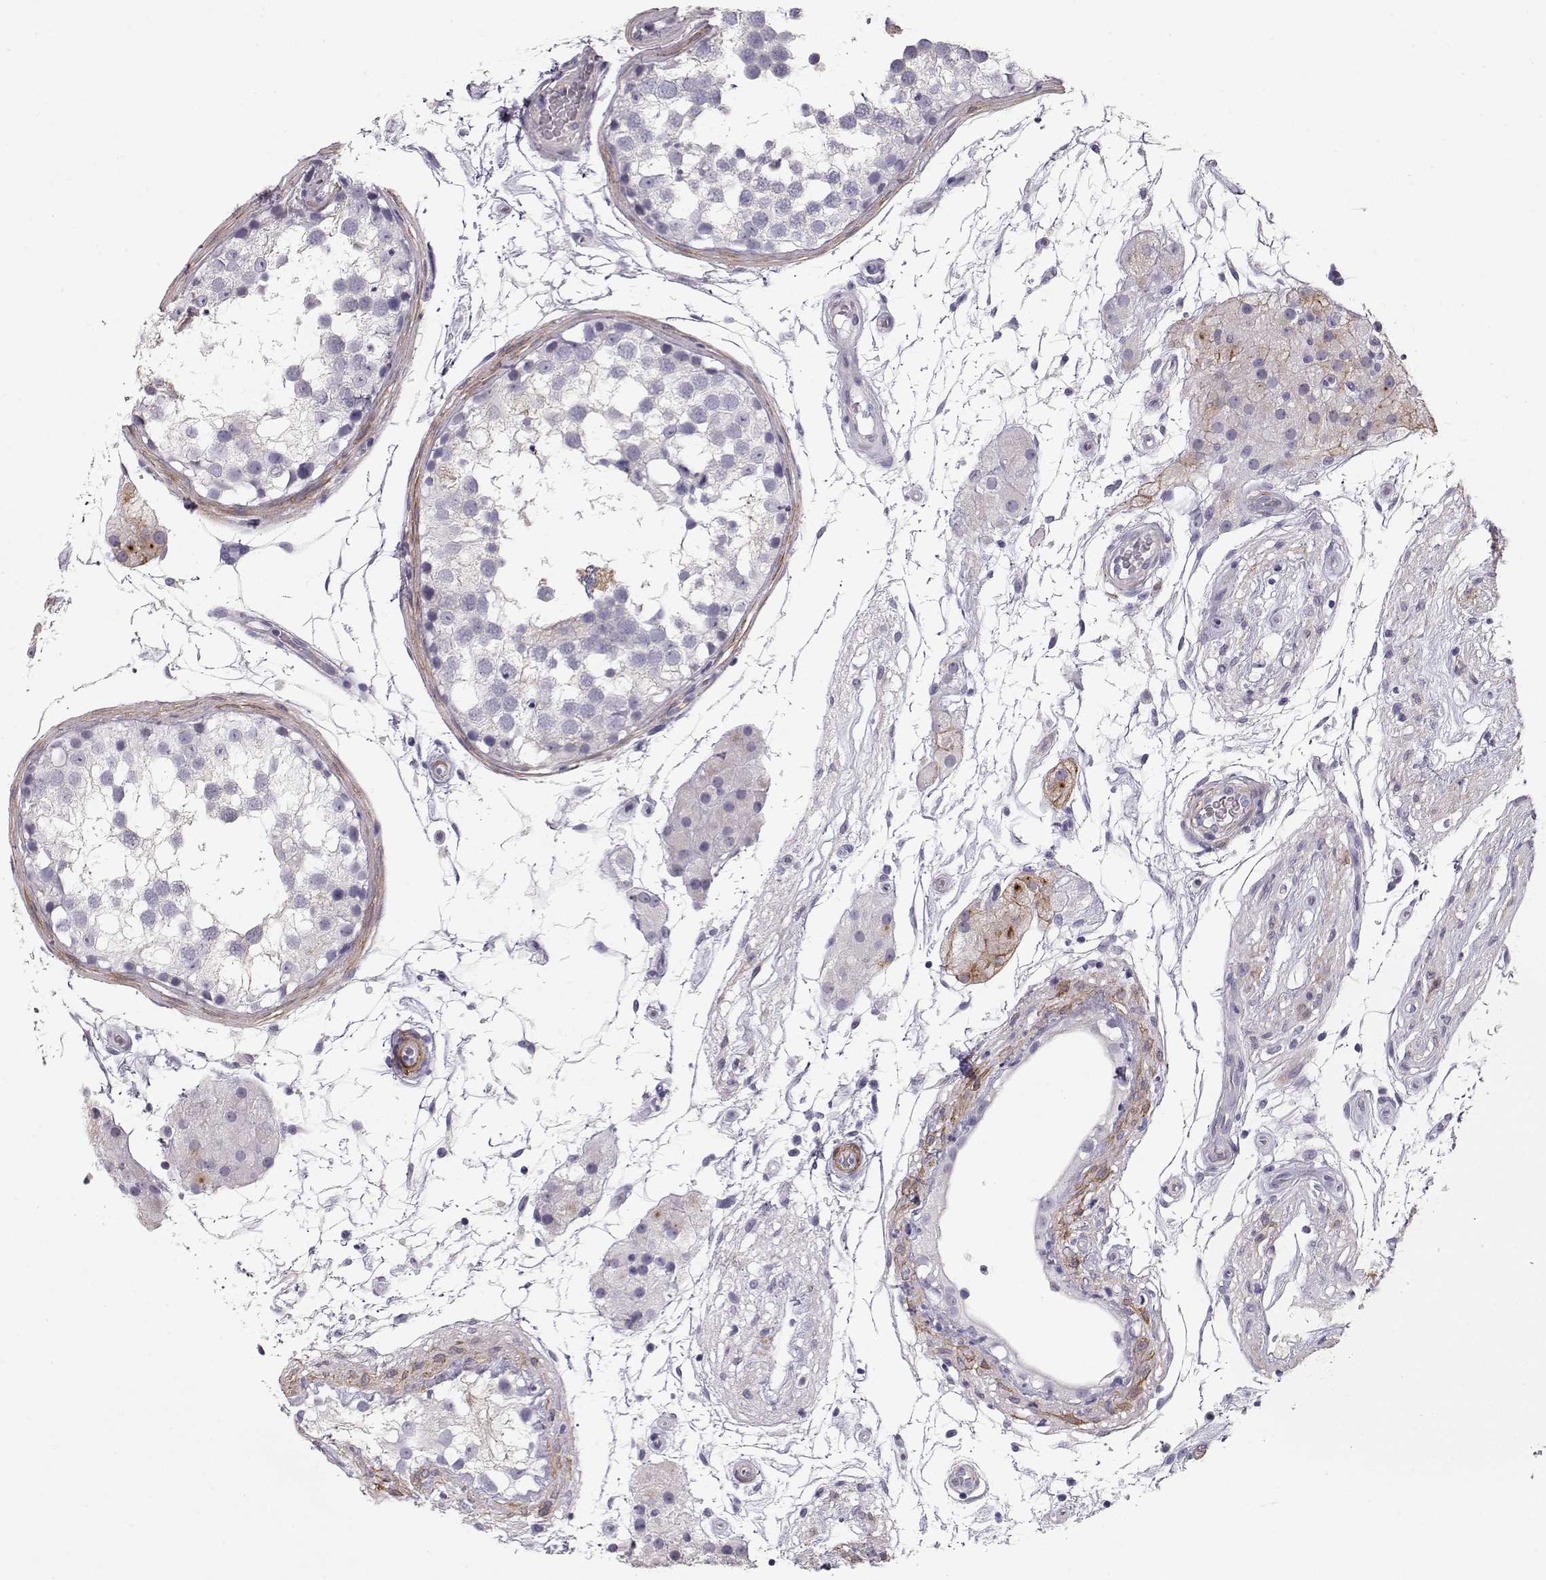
{"staining": {"intensity": "negative", "quantity": "none", "location": "none"}, "tissue": "testis", "cell_type": "Cells in seminiferous ducts", "image_type": "normal", "snomed": [{"axis": "morphology", "description": "Normal tissue, NOS"}, {"axis": "morphology", "description": "Seminoma, NOS"}, {"axis": "topography", "description": "Testis"}], "caption": "High power microscopy photomicrograph of an immunohistochemistry (IHC) histopathology image of normal testis, revealing no significant positivity in cells in seminiferous ducts. (DAB (3,3'-diaminobenzidine) immunohistochemistry with hematoxylin counter stain).", "gene": "SLITRK3", "patient": {"sex": "male", "age": 65}}